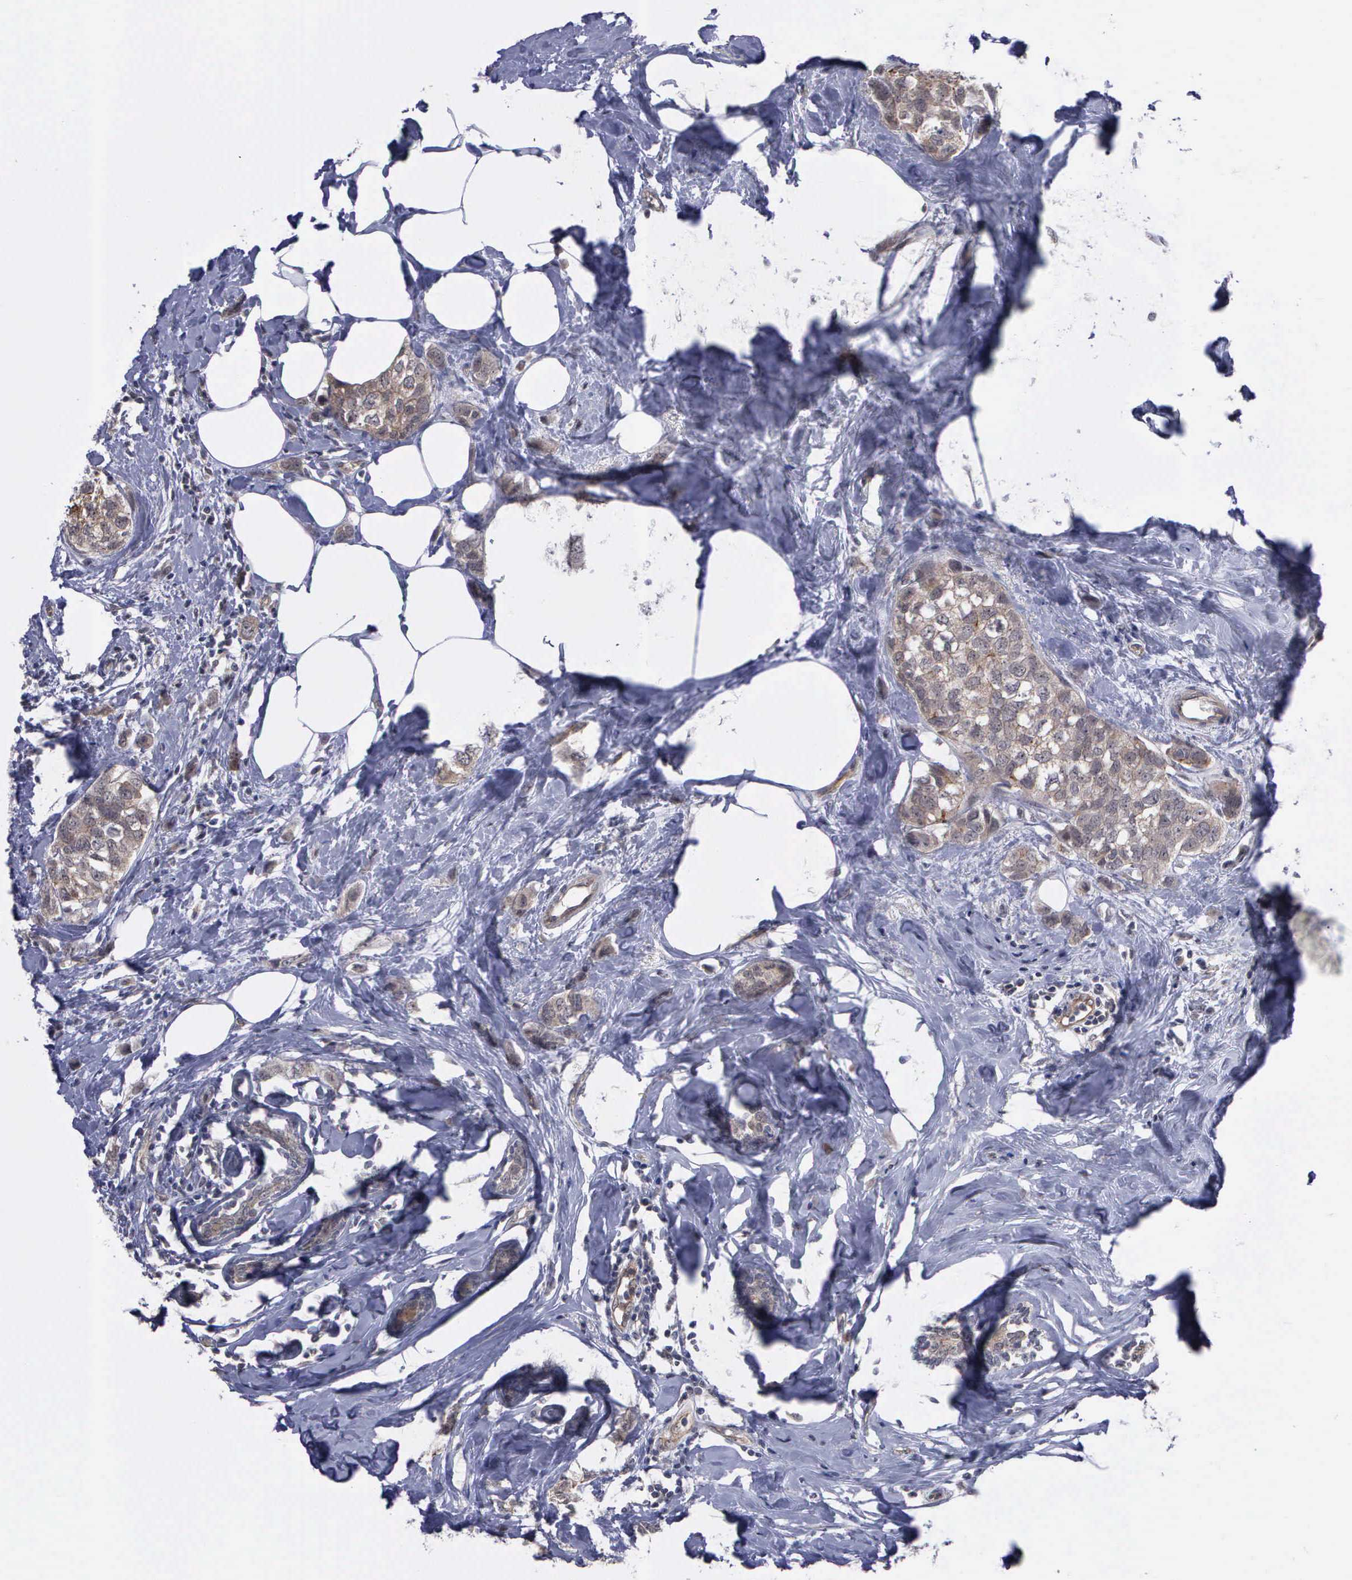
{"staining": {"intensity": "weak", "quantity": ">75%", "location": "cytoplasmic/membranous"}, "tissue": "breast cancer", "cell_type": "Tumor cells", "image_type": "cancer", "snomed": [{"axis": "morphology", "description": "Normal tissue, NOS"}, {"axis": "morphology", "description": "Duct carcinoma"}, {"axis": "topography", "description": "Breast"}], "caption": "High-power microscopy captured an IHC micrograph of breast cancer, revealing weak cytoplasmic/membranous staining in about >75% of tumor cells. (IHC, brightfield microscopy, high magnification).", "gene": "MAP3K9", "patient": {"sex": "female", "age": 50}}